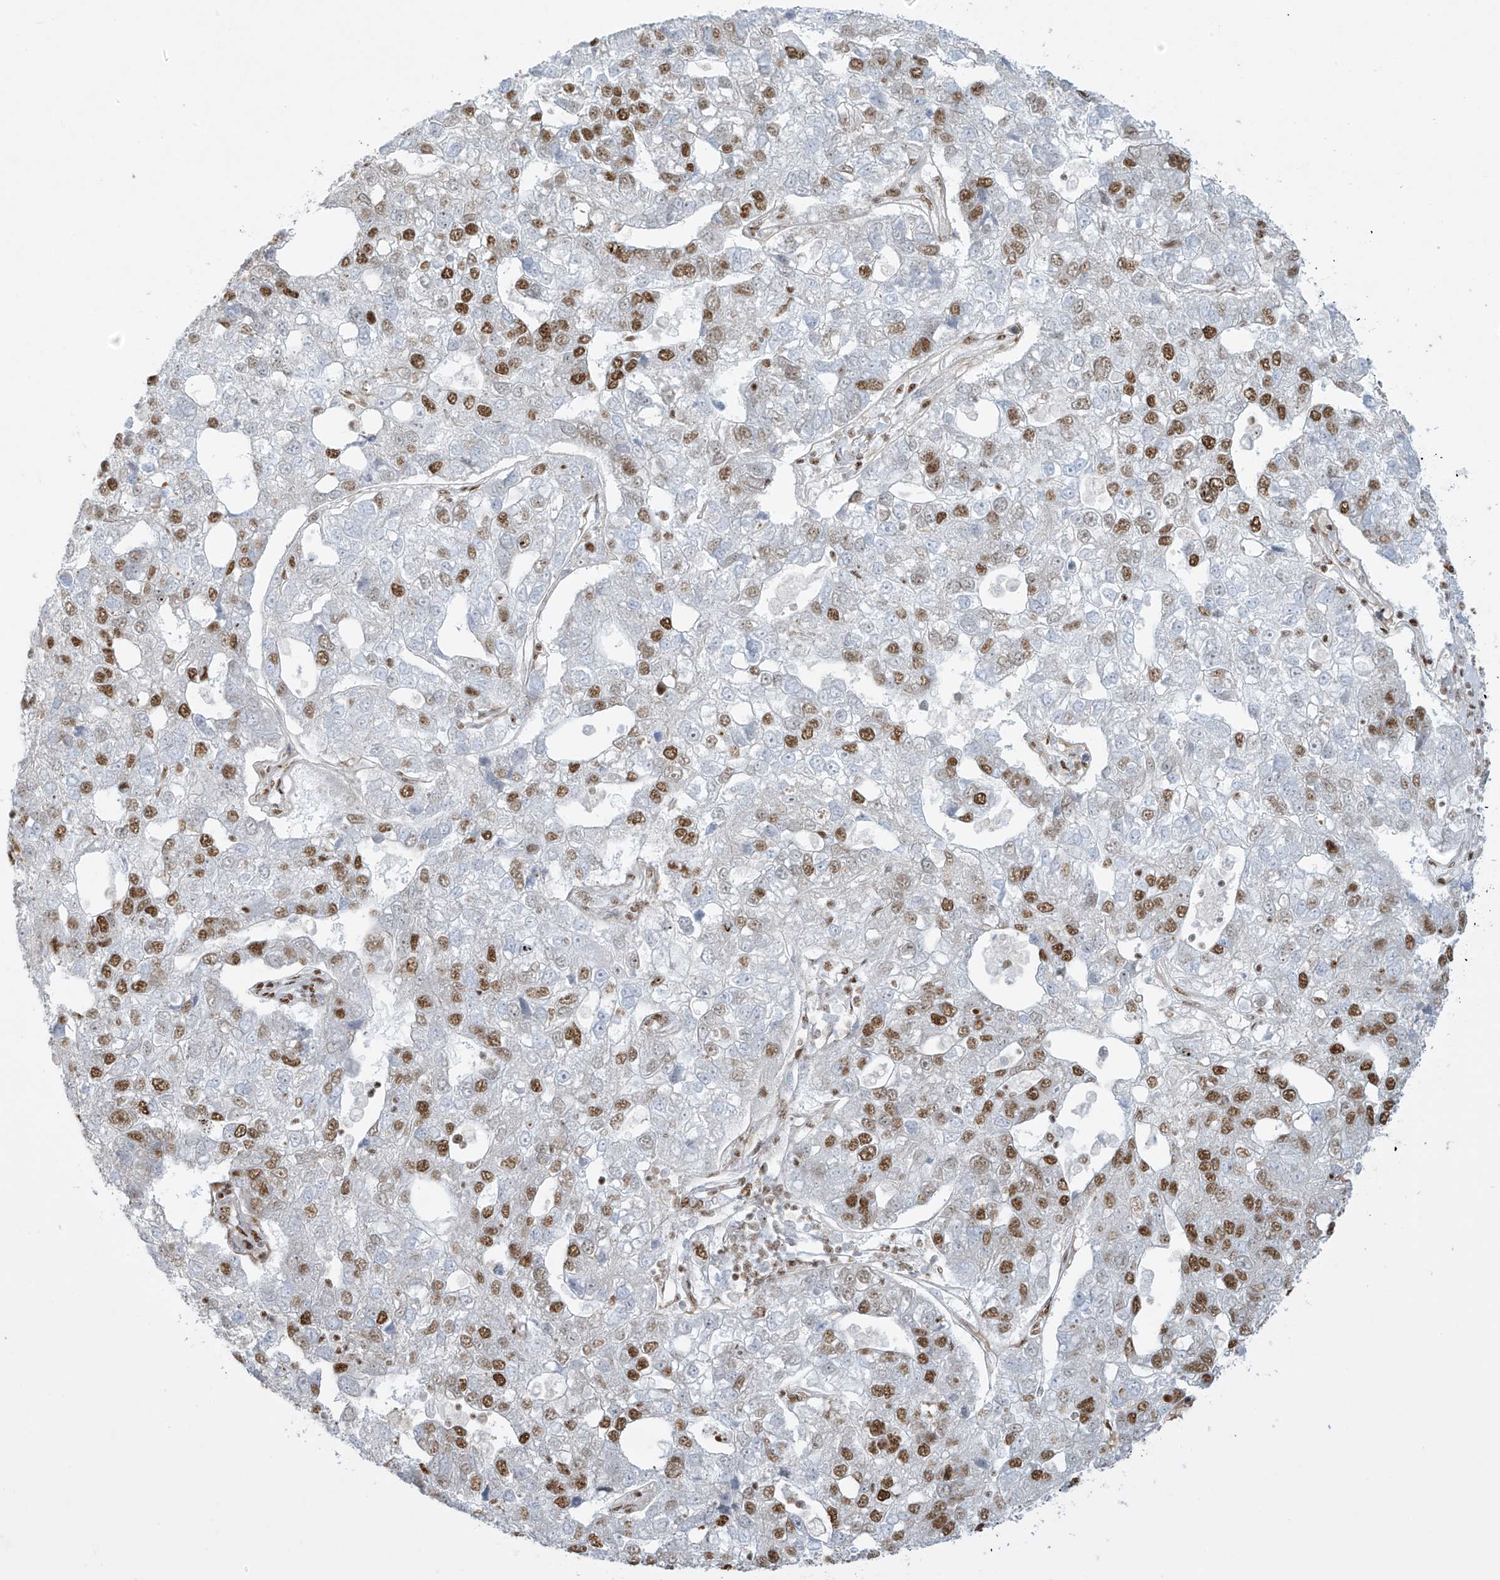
{"staining": {"intensity": "moderate", "quantity": "25%-75%", "location": "nuclear"}, "tissue": "pancreatic cancer", "cell_type": "Tumor cells", "image_type": "cancer", "snomed": [{"axis": "morphology", "description": "Adenocarcinoma, NOS"}, {"axis": "topography", "description": "Pancreas"}], "caption": "Protein staining of pancreatic adenocarcinoma tissue shows moderate nuclear positivity in approximately 25%-75% of tumor cells. The protein of interest is shown in brown color, while the nuclei are stained blue.", "gene": "MS4A6A", "patient": {"sex": "female", "age": 61}}